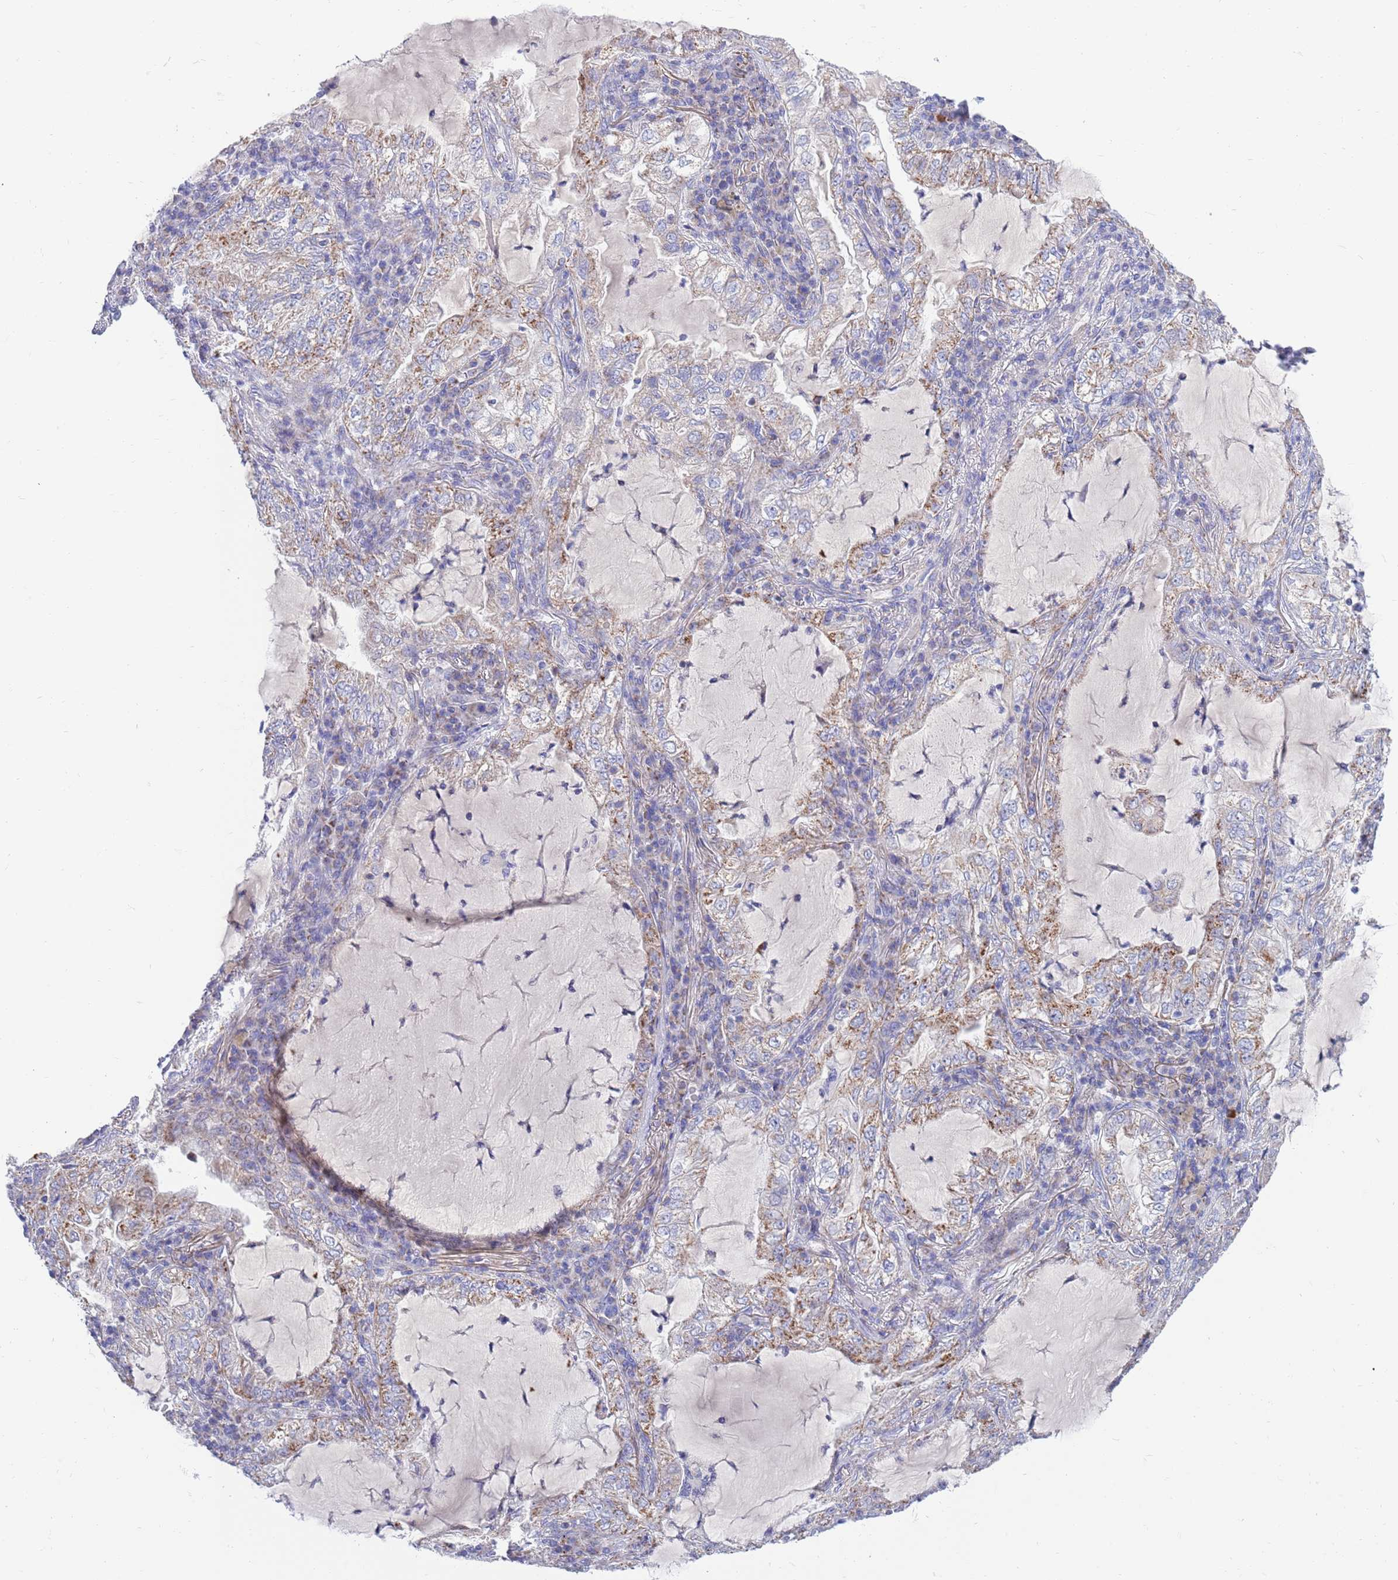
{"staining": {"intensity": "moderate", "quantity": "25%-75%", "location": "cytoplasmic/membranous"}, "tissue": "lung cancer", "cell_type": "Tumor cells", "image_type": "cancer", "snomed": [{"axis": "morphology", "description": "Adenocarcinoma, NOS"}, {"axis": "topography", "description": "Lung"}], "caption": "Moderate cytoplasmic/membranous positivity is seen in approximately 25%-75% of tumor cells in lung cancer (adenocarcinoma).", "gene": "EMC8", "patient": {"sex": "female", "age": 73}}